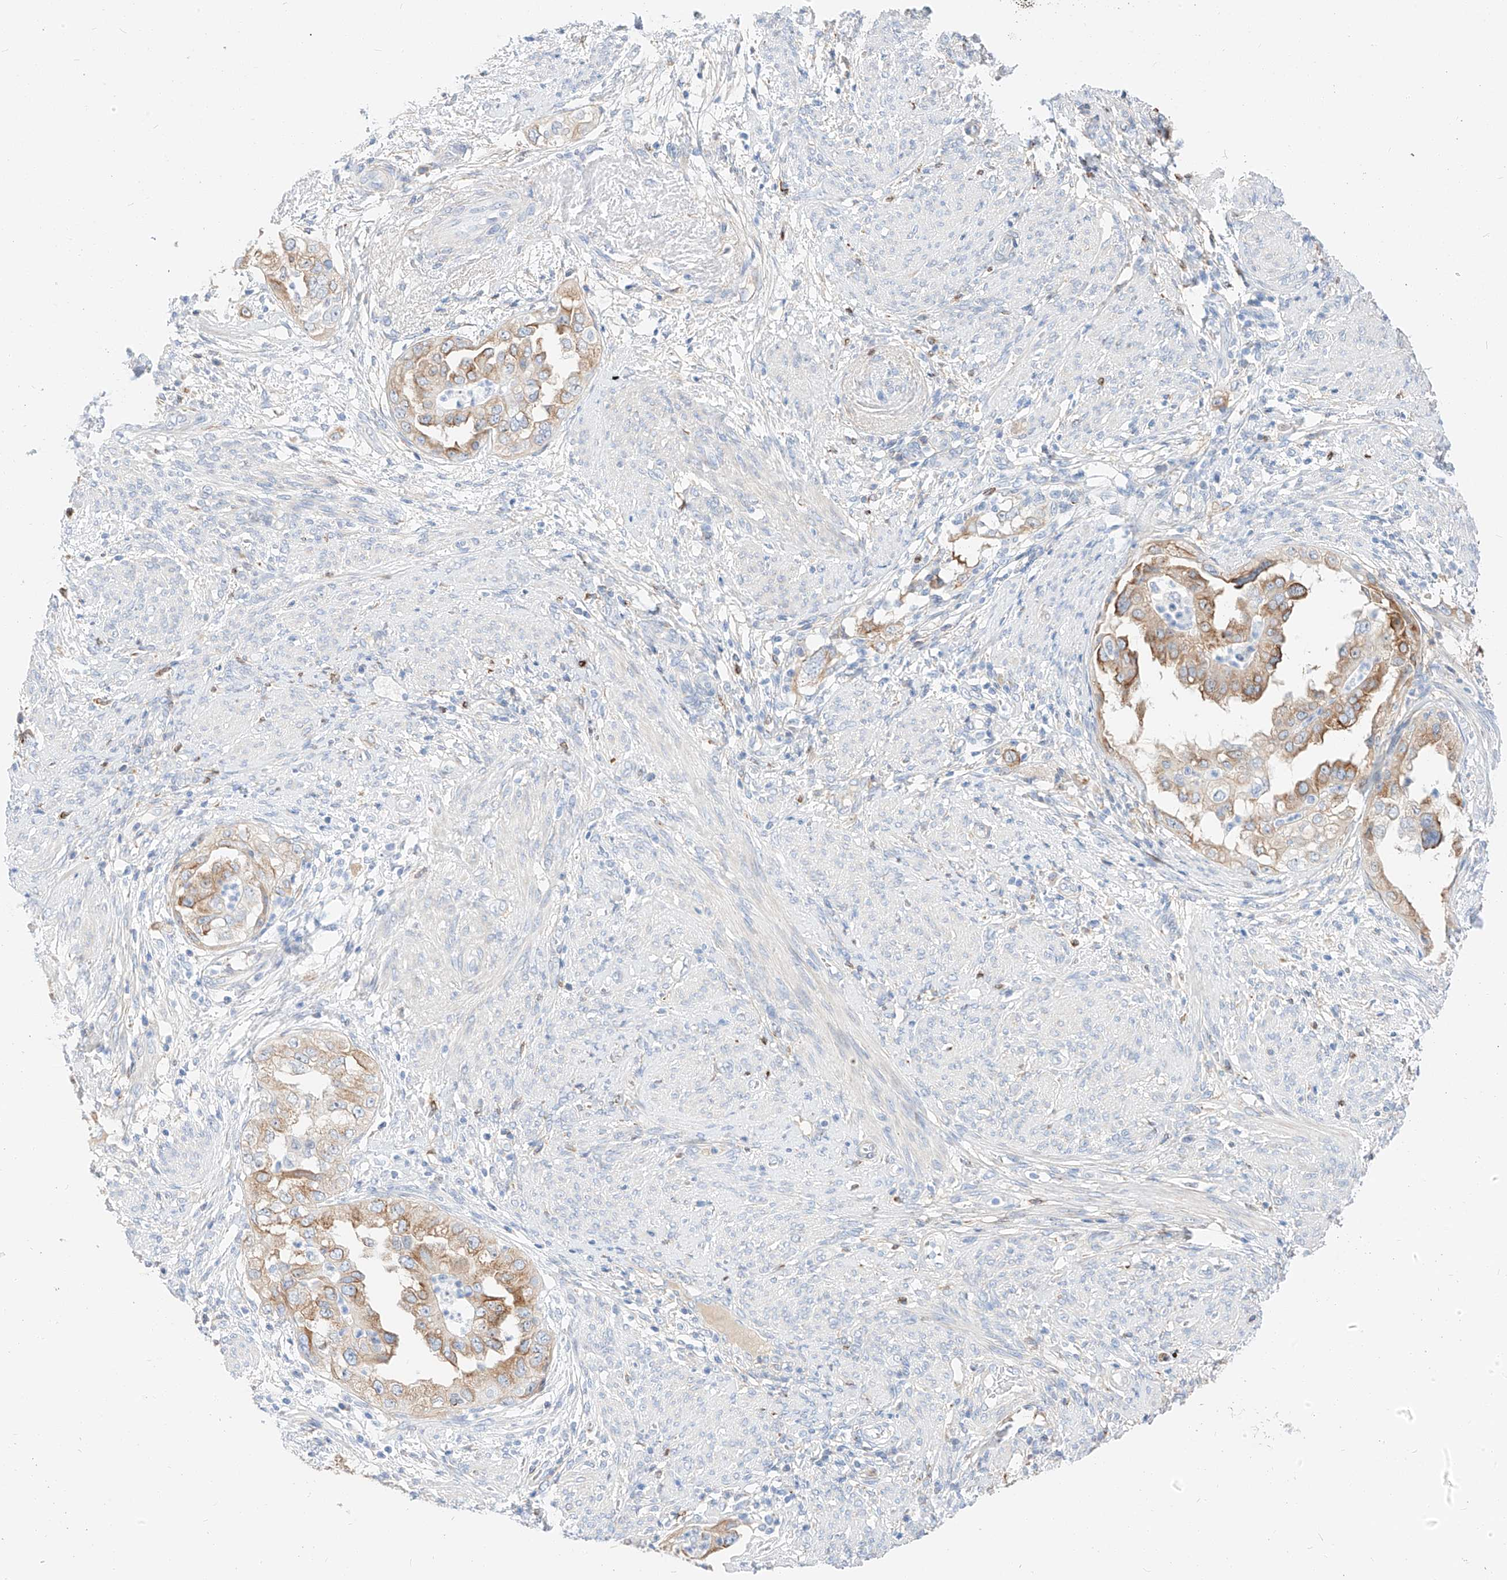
{"staining": {"intensity": "moderate", "quantity": ">75%", "location": "cytoplasmic/membranous"}, "tissue": "endometrial cancer", "cell_type": "Tumor cells", "image_type": "cancer", "snomed": [{"axis": "morphology", "description": "Adenocarcinoma, NOS"}, {"axis": "topography", "description": "Endometrium"}], "caption": "Brown immunohistochemical staining in endometrial adenocarcinoma exhibits moderate cytoplasmic/membranous positivity in approximately >75% of tumor cells. The protein is shown in brown color, while the nuclei are stained blue.", "gene": "MAP7", "patient": {"sex": "female", "age": 85}}